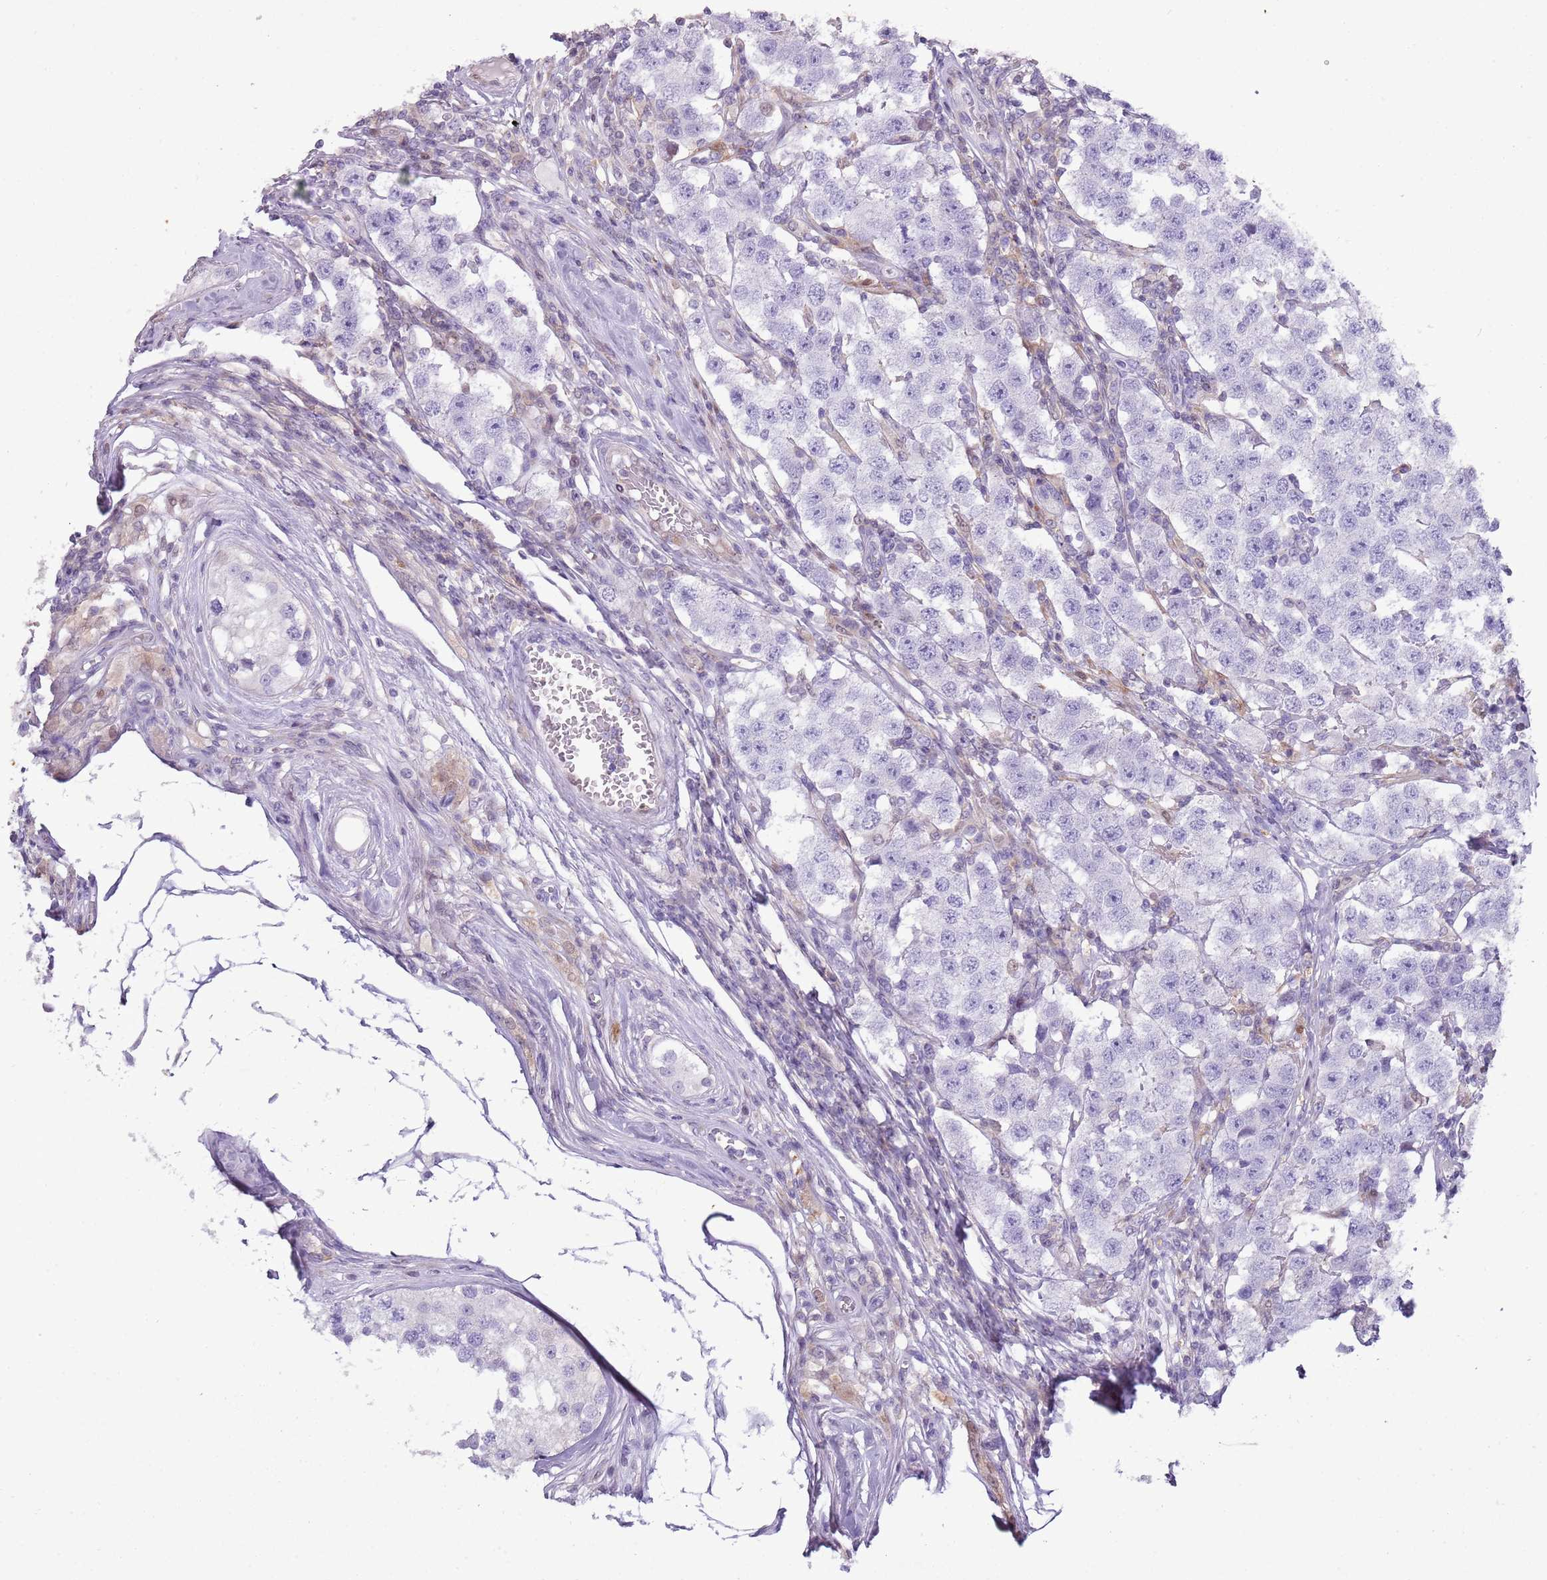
{"staining": {"intensity": "negative", "quantity": "none", "location": "none"}, "tissue": "testis cancer", "cell_type": "Tumor cells", "image_type": "cancer", "snomed": [{"axis": "morphology", "description": "Seminoma, NOS"}, {"axis": "topography", "description": "Testis"}], "caption": "The image shows no staining of tumor cells in testis seminoma.", "gene": "NBPF6", "patient": {"sex": "male", "age": 34}}